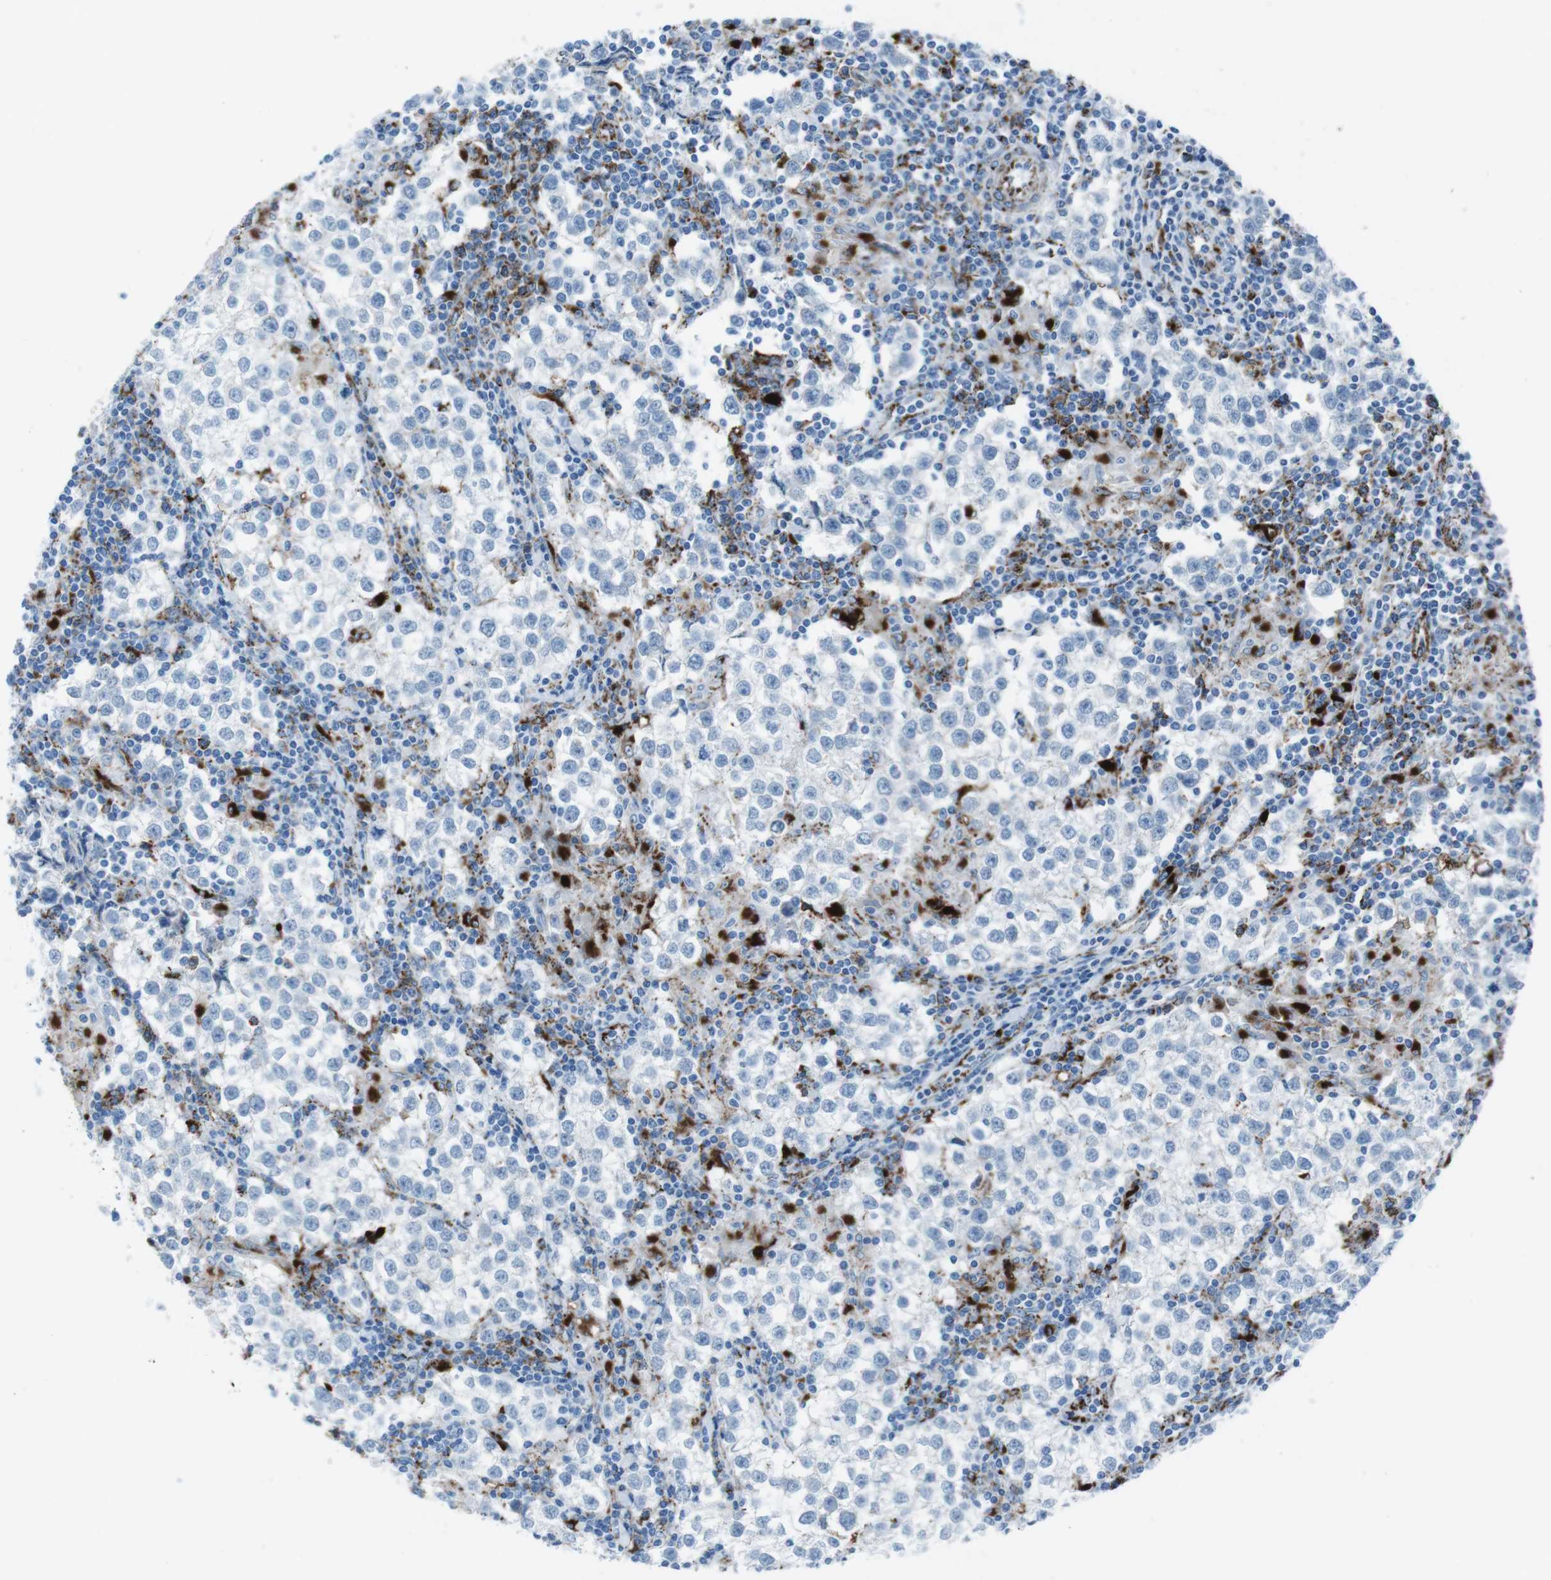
{"staining": {"intensity": "negative", "quantity": "none", "location": "none"}, "tissue": "testis cancer", "cell_type": "Tumor cells", "image_type": "cancer", "snomed": [{"axis": "morphology", "description": "Seminoma, NOS"}, {"axis": "morphology", "description": "Carcinoma, Embryonal, NOS"}, {"axis": "topography", "description": "Testis"}], "caption": "Immunohistochemistry of testis cancer shows no positivity in tumor cells.", "gene": "SCARB2", "patient": {"sex": "male", "age": 36}}